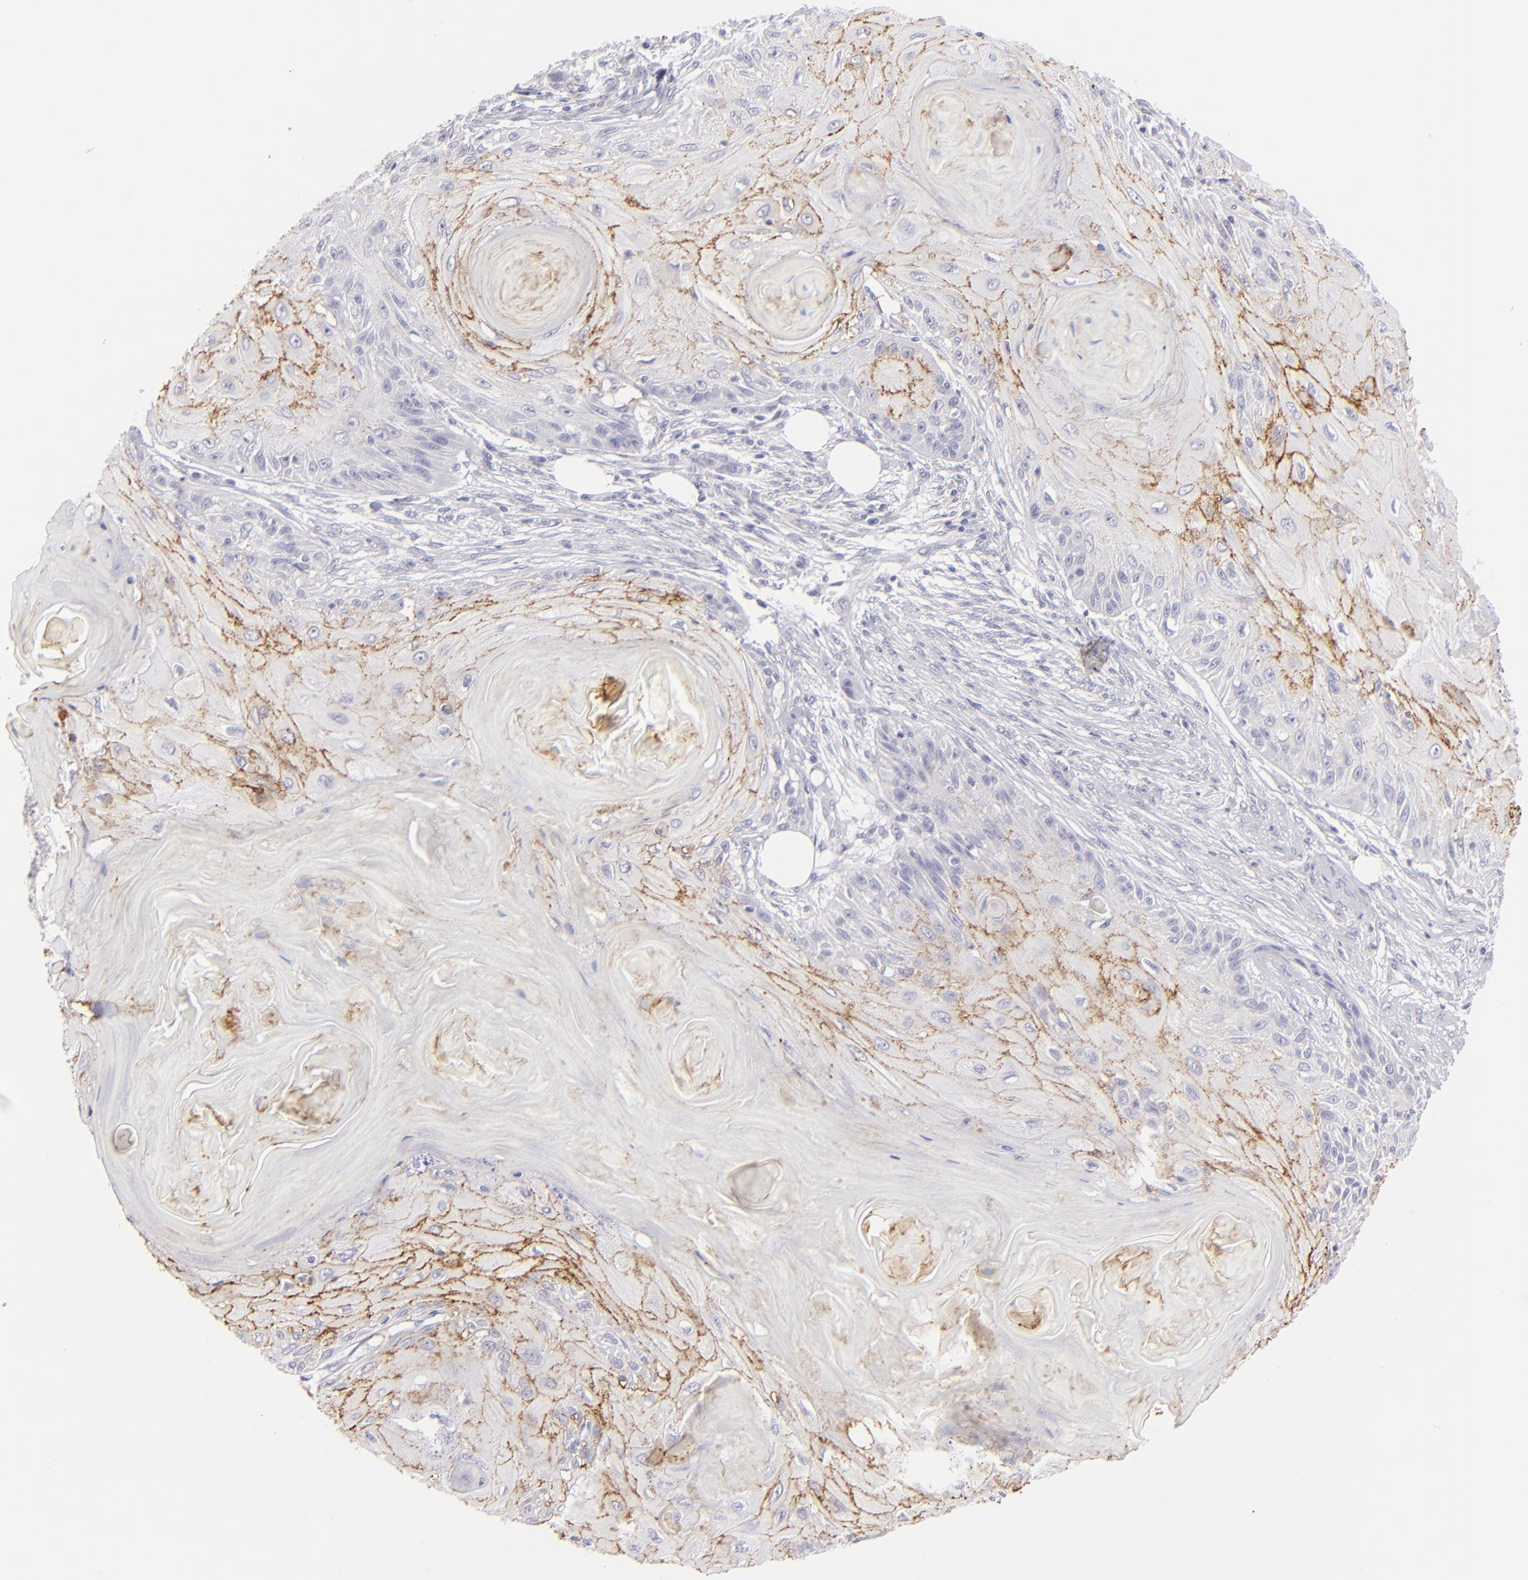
{"staining": {"intensity": "moderate", "quantity": "<25%", "location": "cytoplasmic/membranous"}, "tissue": "skin cancer", "cell_type": "Tumor cells", "image_type": "cancer", "snomed": [{"axis": "morphology", "description": "Squamous cell carcinoma, NOS"}, {"axis": "topography", "description": "Skin"}], "caption": "IHC staining of skin cancer, which shows low levels of moderate cytoplasmic/membranous staining in about <25% of tumor cells indicating moderate cytoplasmic/membranous protein expression. The staining was performed using DAB (brown) for protein detection and nuclei were counterstained in hematoxylin (blue).", "gene": "CLDN4", "patient": {"sex": "female", "age": 88}}